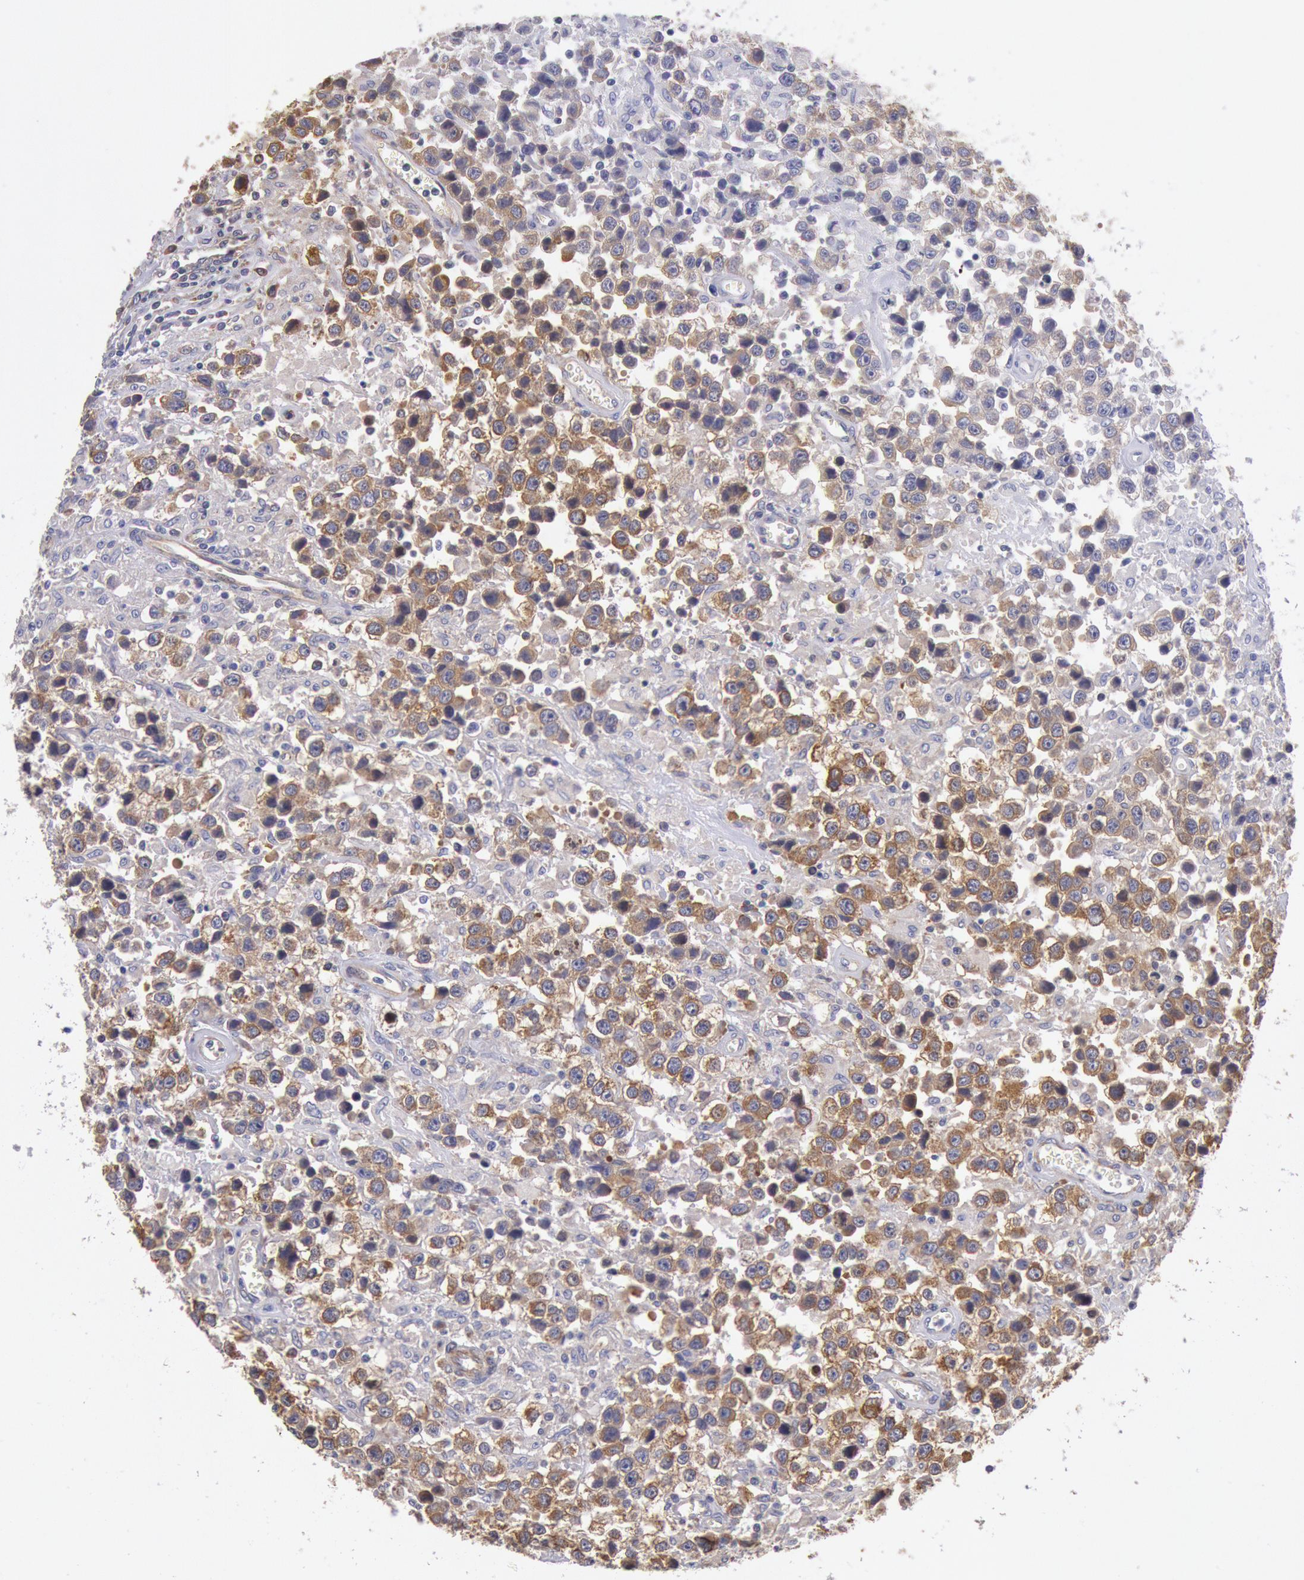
{"staining": {"intensity": "moderate", "quantity": ">75%", "location": "cytoplasmic/membranous"}, "tissue": "testis cancer", "cell_type": "Tumor cells", "image_type": "cancer", "snomed": [{"axis": "morphology", "description": "Seminoma, NOS"}, {"axis": "topography", "description": "Testis"}], "caption": "High-magnification brightfield microscopy of testis cancer stained with DAB (brown) and counterstained with hematoxylin (blue). tumor cells exhibit moderate cytoplasmic/membranous positivity is appreciated in about>75% of cells.", "gene": "DRG1", "patient": {"sex": "male", "age": 43}}